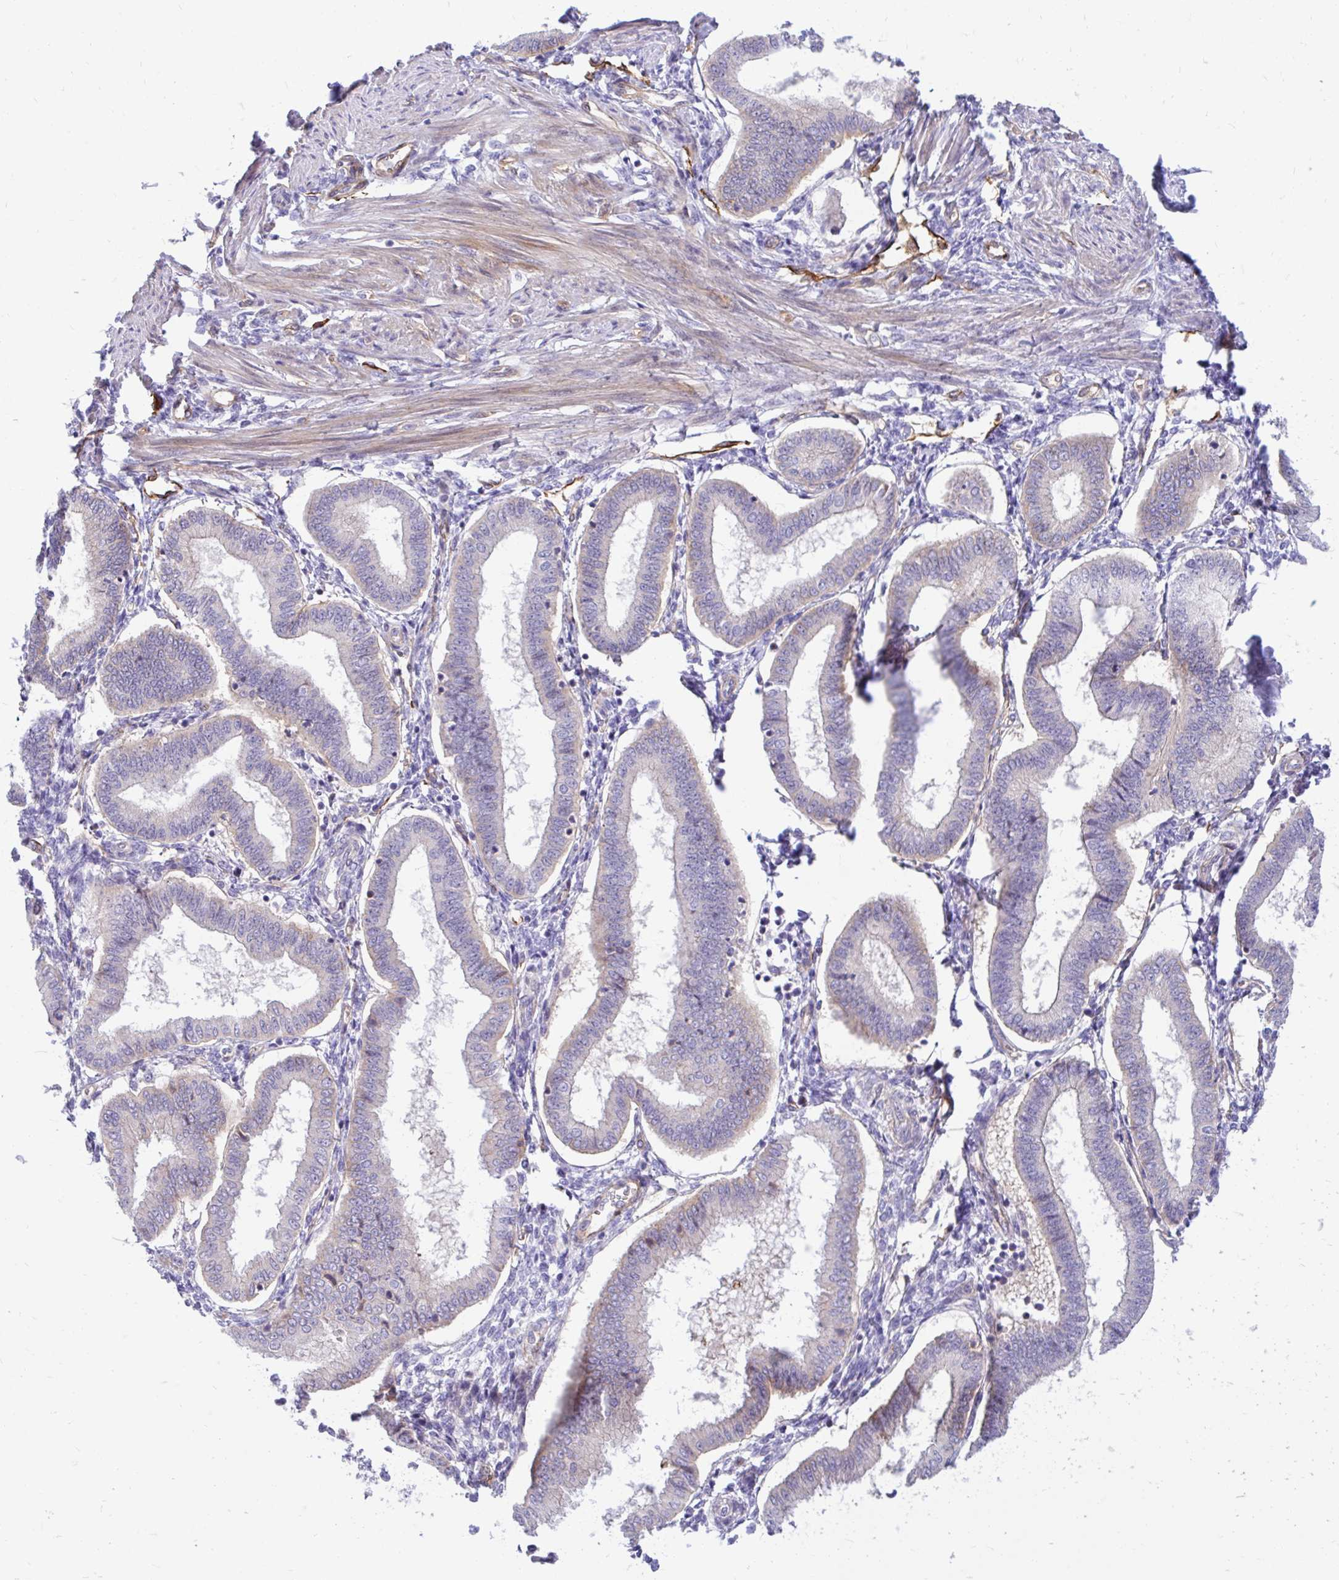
{"staining": {"intensity": "negative", "quantity": "none", "location": "none"}, "tissue": "endometrium", "cell_type": "Cells in endometrial stroma", "image_type": "normal", "snomed": [{"axis": "morphology", "description": "Normal tissue, NOS"}, {"axis": "topography", "description": "Endometrium"}], "caption": "An immunohistochemistry image of normal endometrium is shown. There is no staining in cells in endometrial stroma of endometrium. Nuclei are stained in blue.", "gene": "ESPNL", "patient": {"sex": "female", "age": 24}}